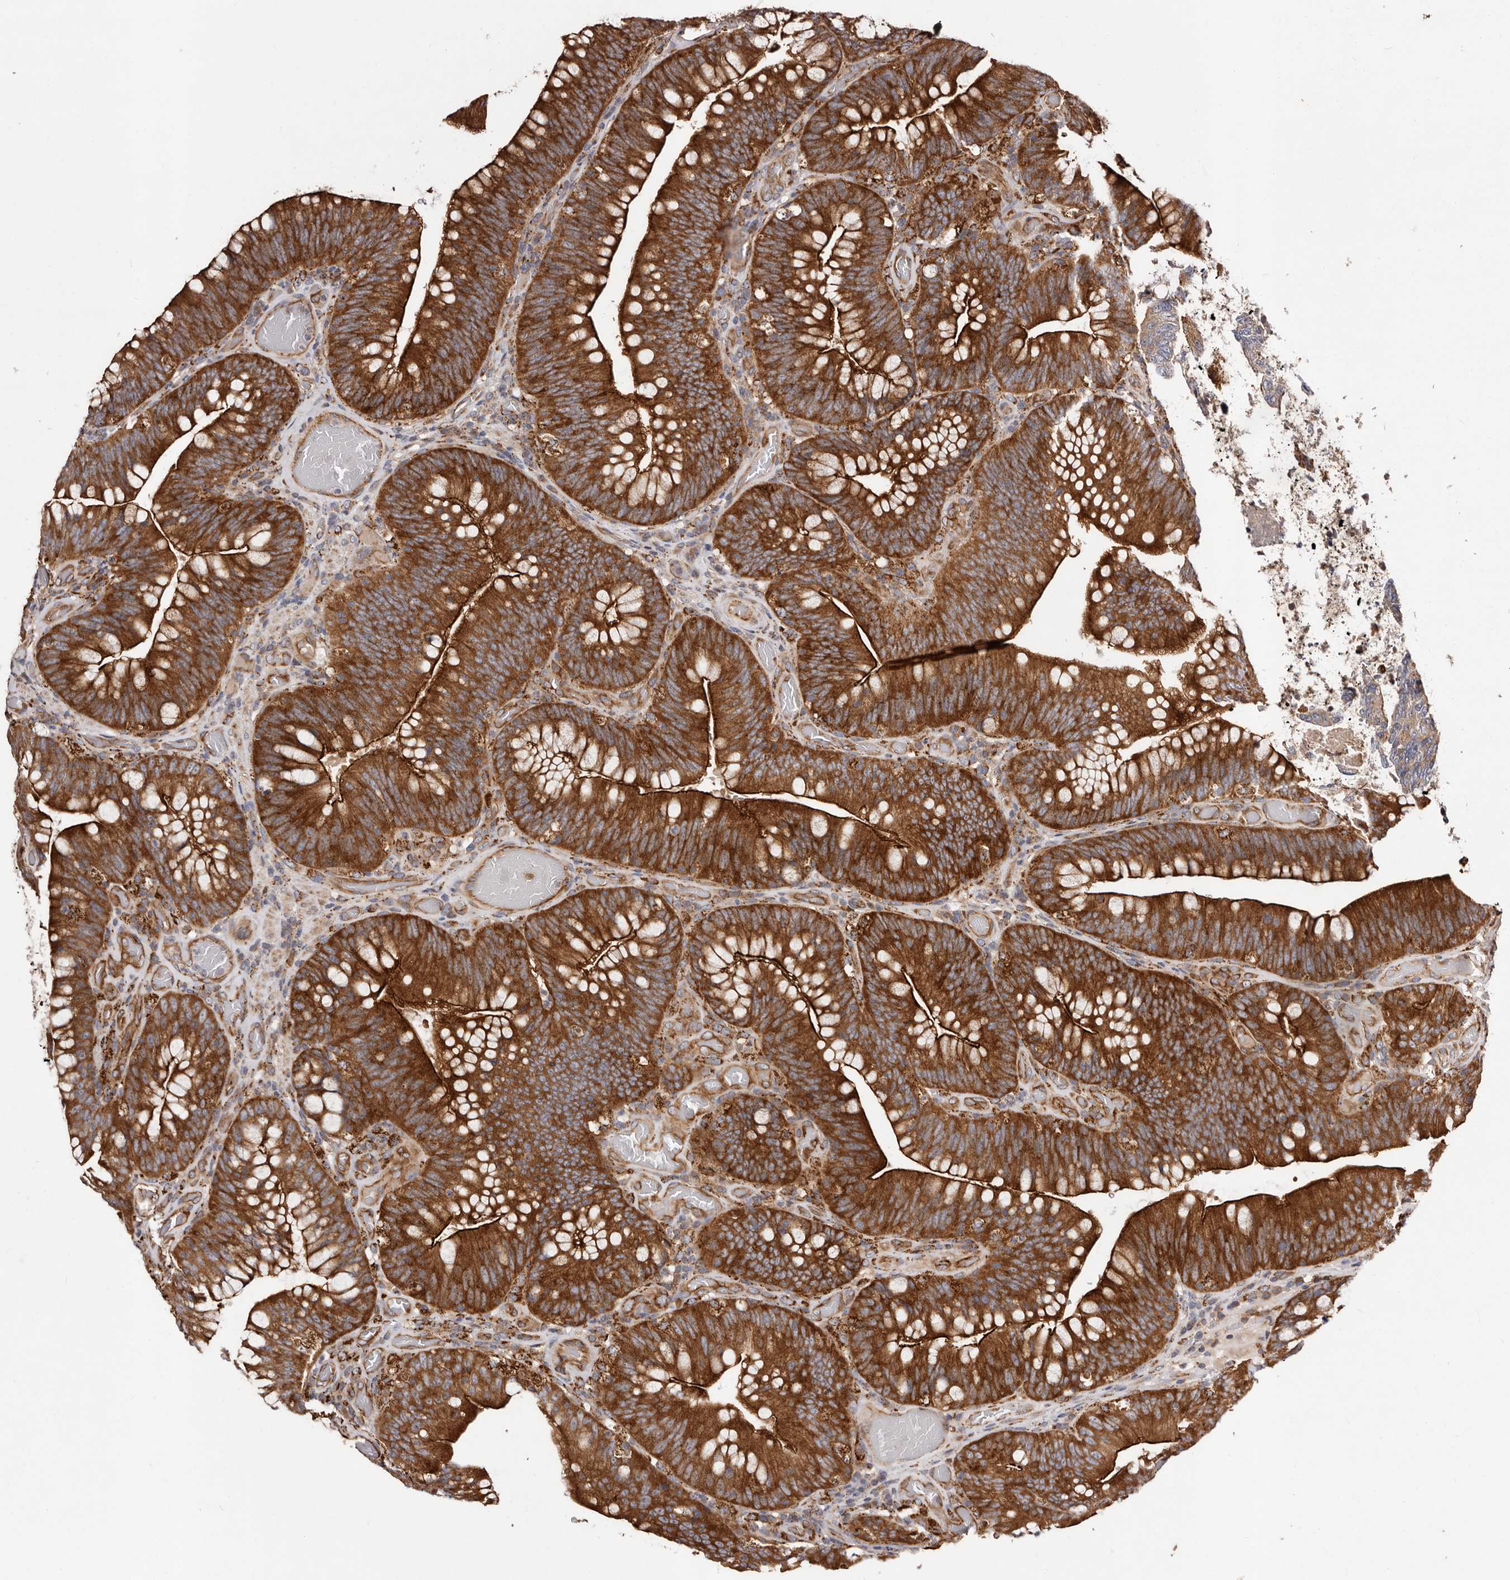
{"staining": {"intensity": "strong", "quantity": ">75%", "location": "cytoplasmic/membranous"}, "tissue": "colorectal cancer", "cell_type": "Tumor cells", "image_type": "cancer", "snomed": [{"axis": "morphology", "description": "Normal tissue, NOS"}, {"axis": "topography", "description": "Colon"}], "caption": "About >75% of tumor cells in colorectal cancer demonstrate strong cytoplasmic/membranous protein positivity as visualized by brown immunohistochemical staining.", "gene": "LUZP1", "patient": {"sex": "female", "age": 82}}